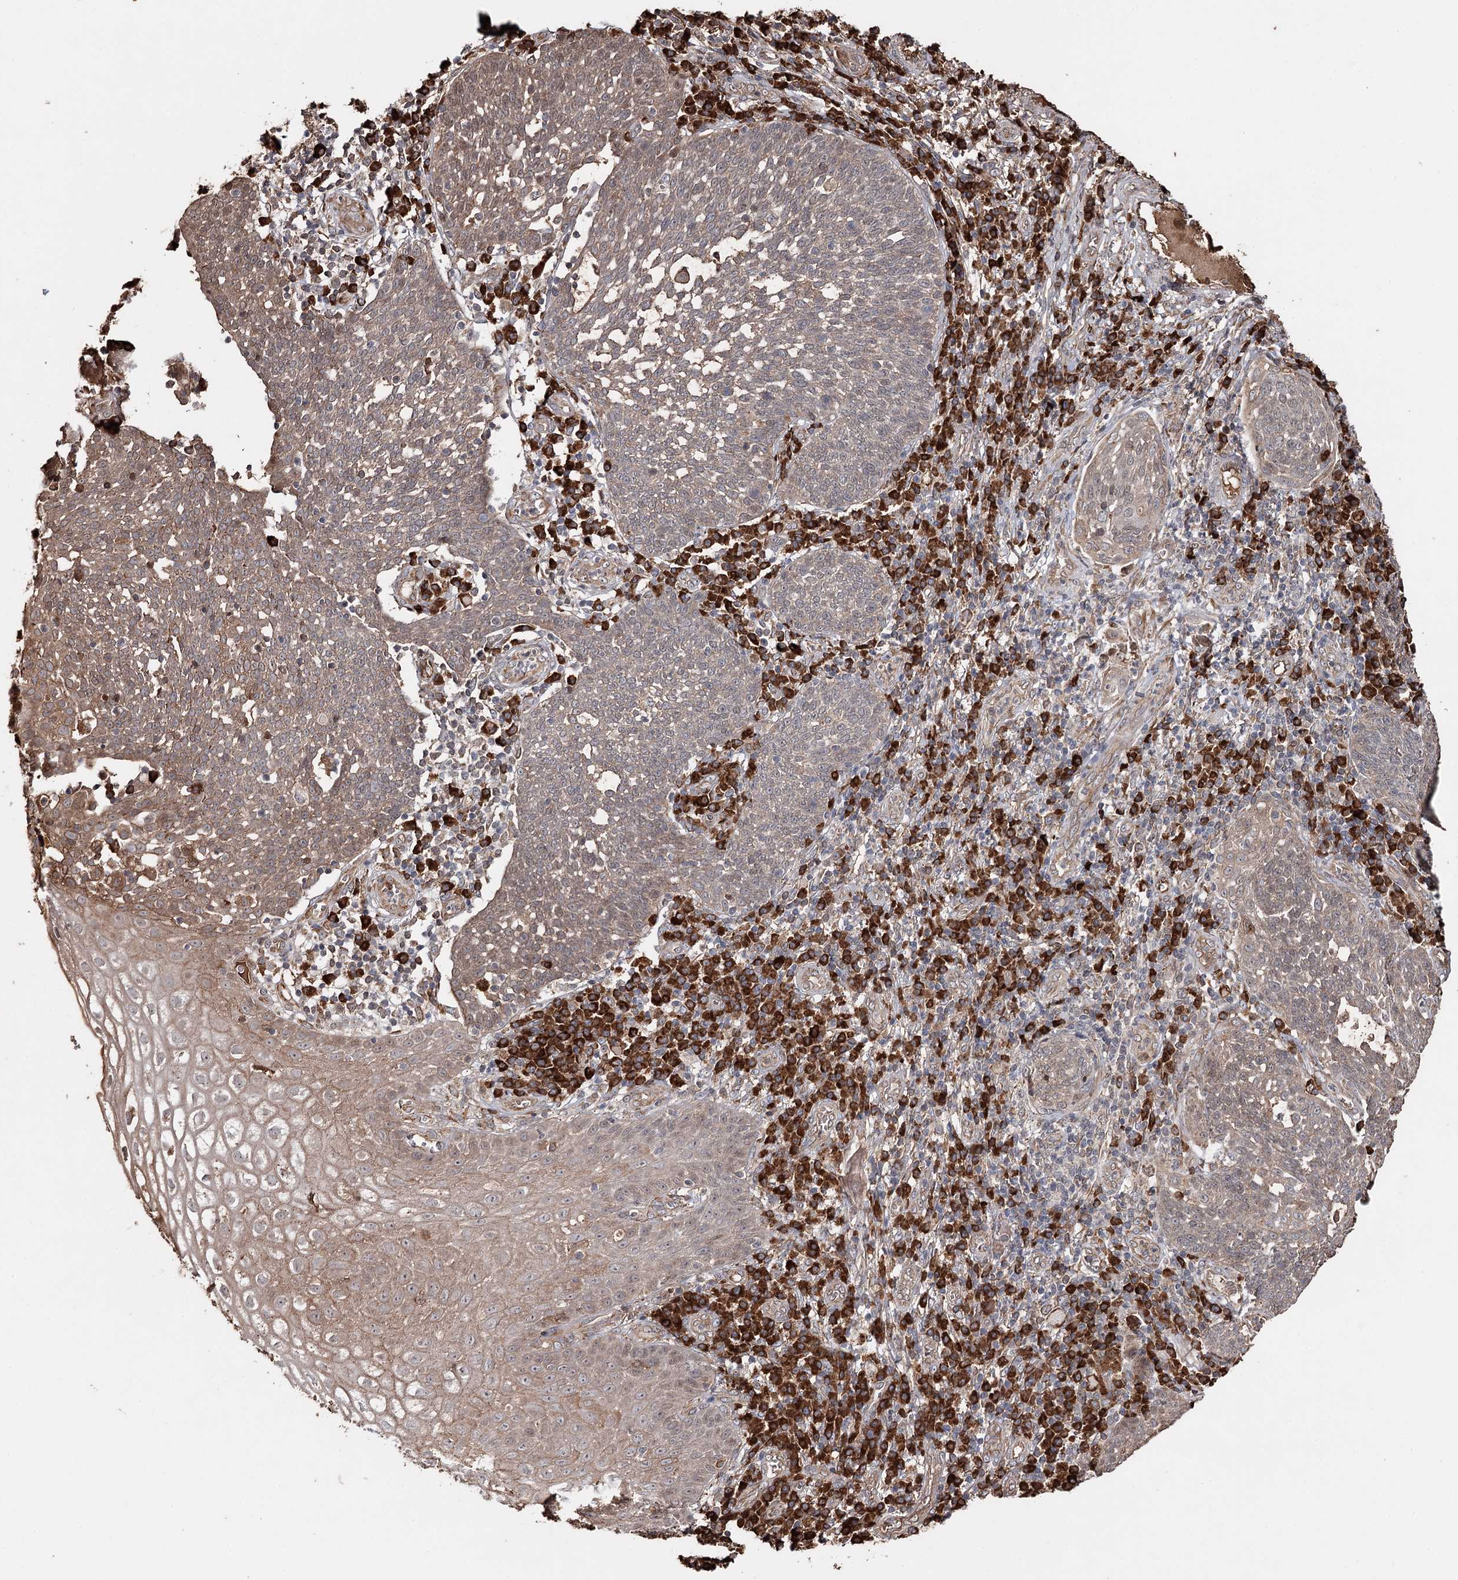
{"staining": {"intensity": "weak", "quantity": "25%-75%", "location": "cytoplasmic/membranous"}, "tissue": "cervical cancer", "cell_type": "Tumor cells", "image_type": "cancer", "snomed": [{"axis": "morphology", "description": "Squamous cell carcinoma, NOS"}, {"axis": "topography", "description": "Cervix"}], "caption": "Immunohistochemical staining of human squamous cell carcinoma (cervical) exhibits low levels of weak cytoplasmic/membranous positivity in about 25%-75% of tumor cells.", "gene": "SYVN1", "patient": {"sex": "female", "age": 34}}